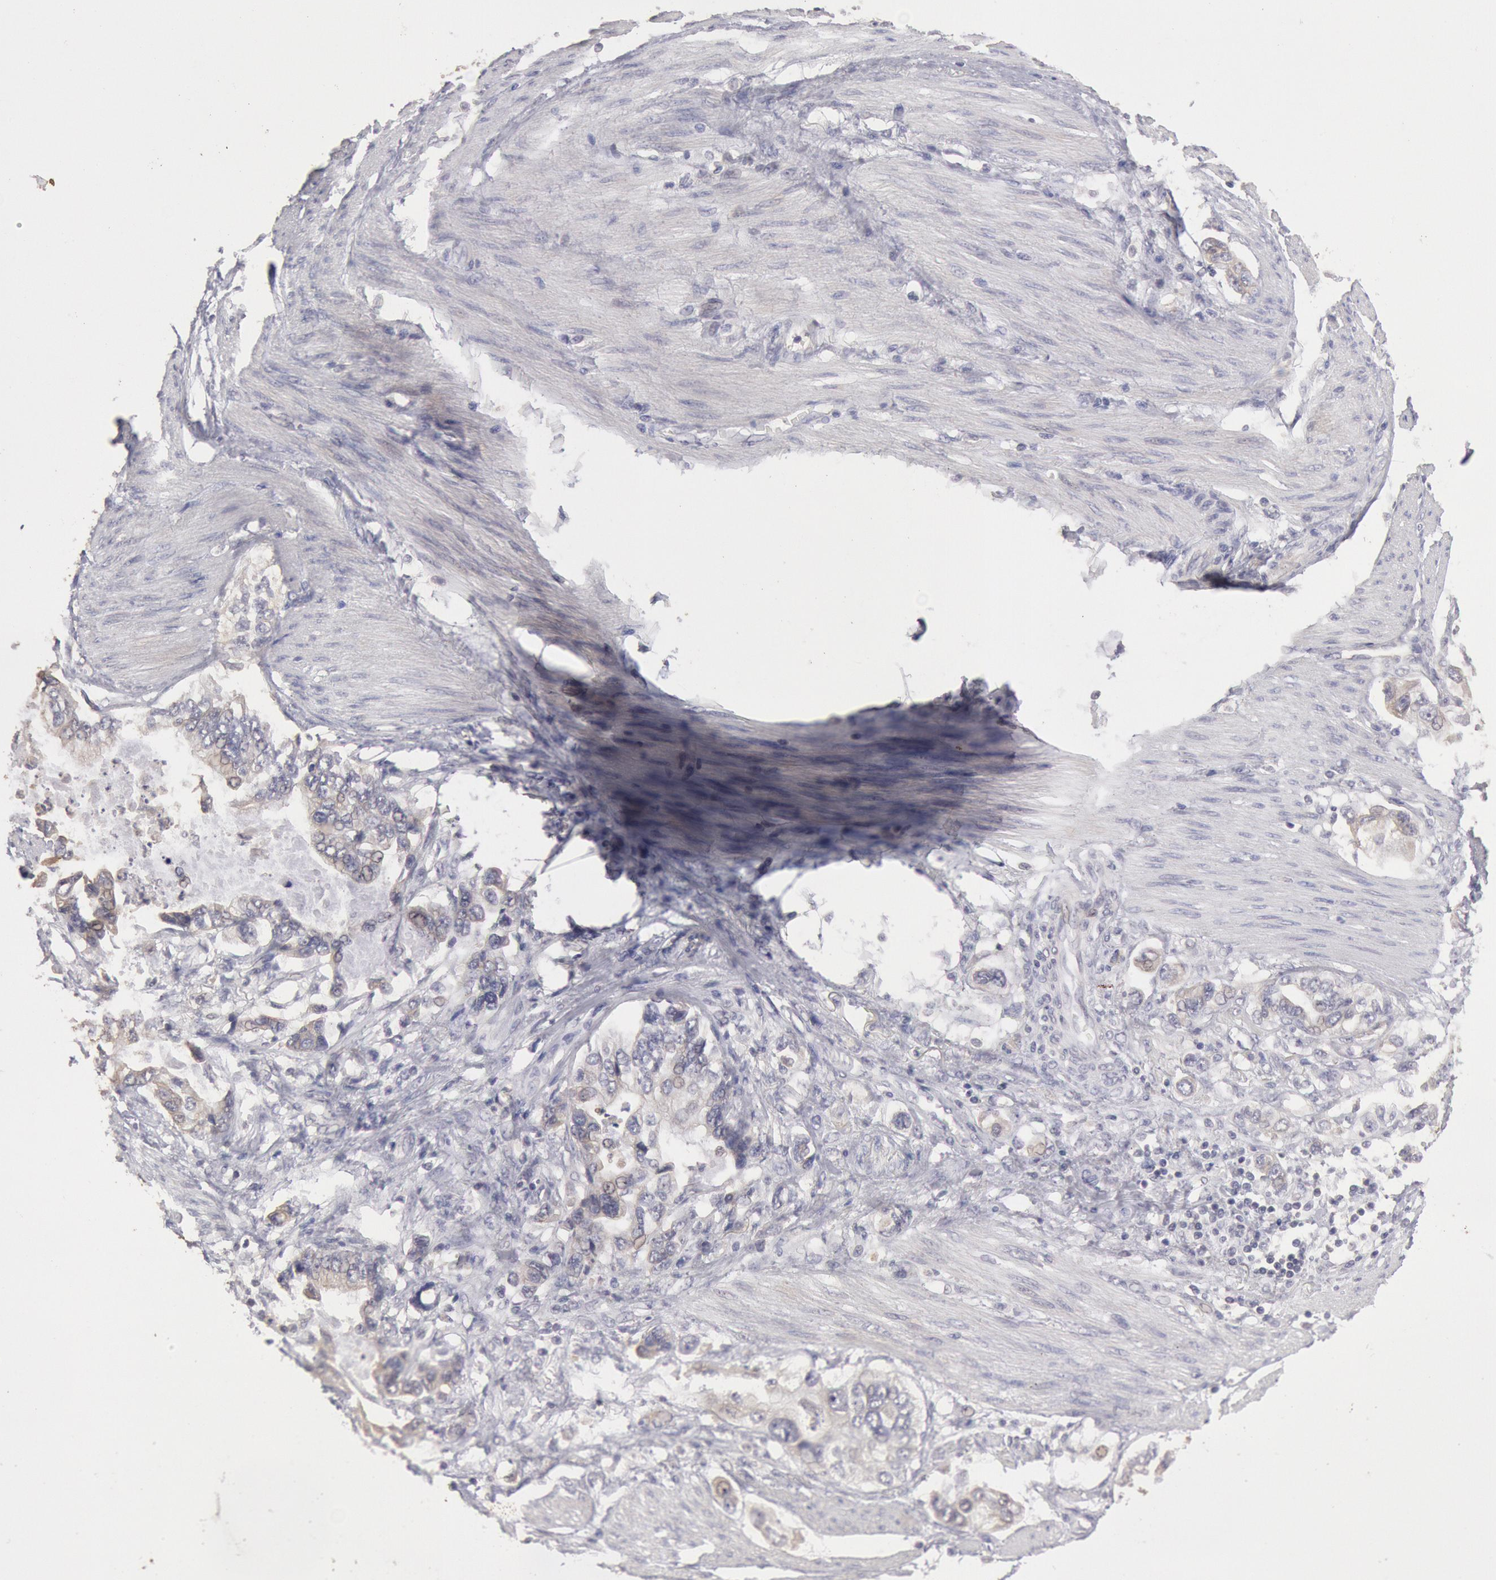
{"staining": {"intensity": "weak", "quantity": "25%-75%", "location": "cytoplasmic/membranous"}, "tissue": "stomach cancer", "cell_type": "Tumor cells", "image_type": "cancer", "snomed": [{"axis": "morphology", "description": "Adenocarcinoma, NOS"}, {"axis": "topography", "description": "Pancreas"}, {"axis": "topography", "description": "Stomach, upper"}], "caption": "Tumor cells display low levels of weak cytoplasmic/membranous expression in about 25%-75% of cells in stomach cancer (adenocarcinoma).", "gene": "ZFP36L1", "patient": {"sex": "male", "age": 77}}